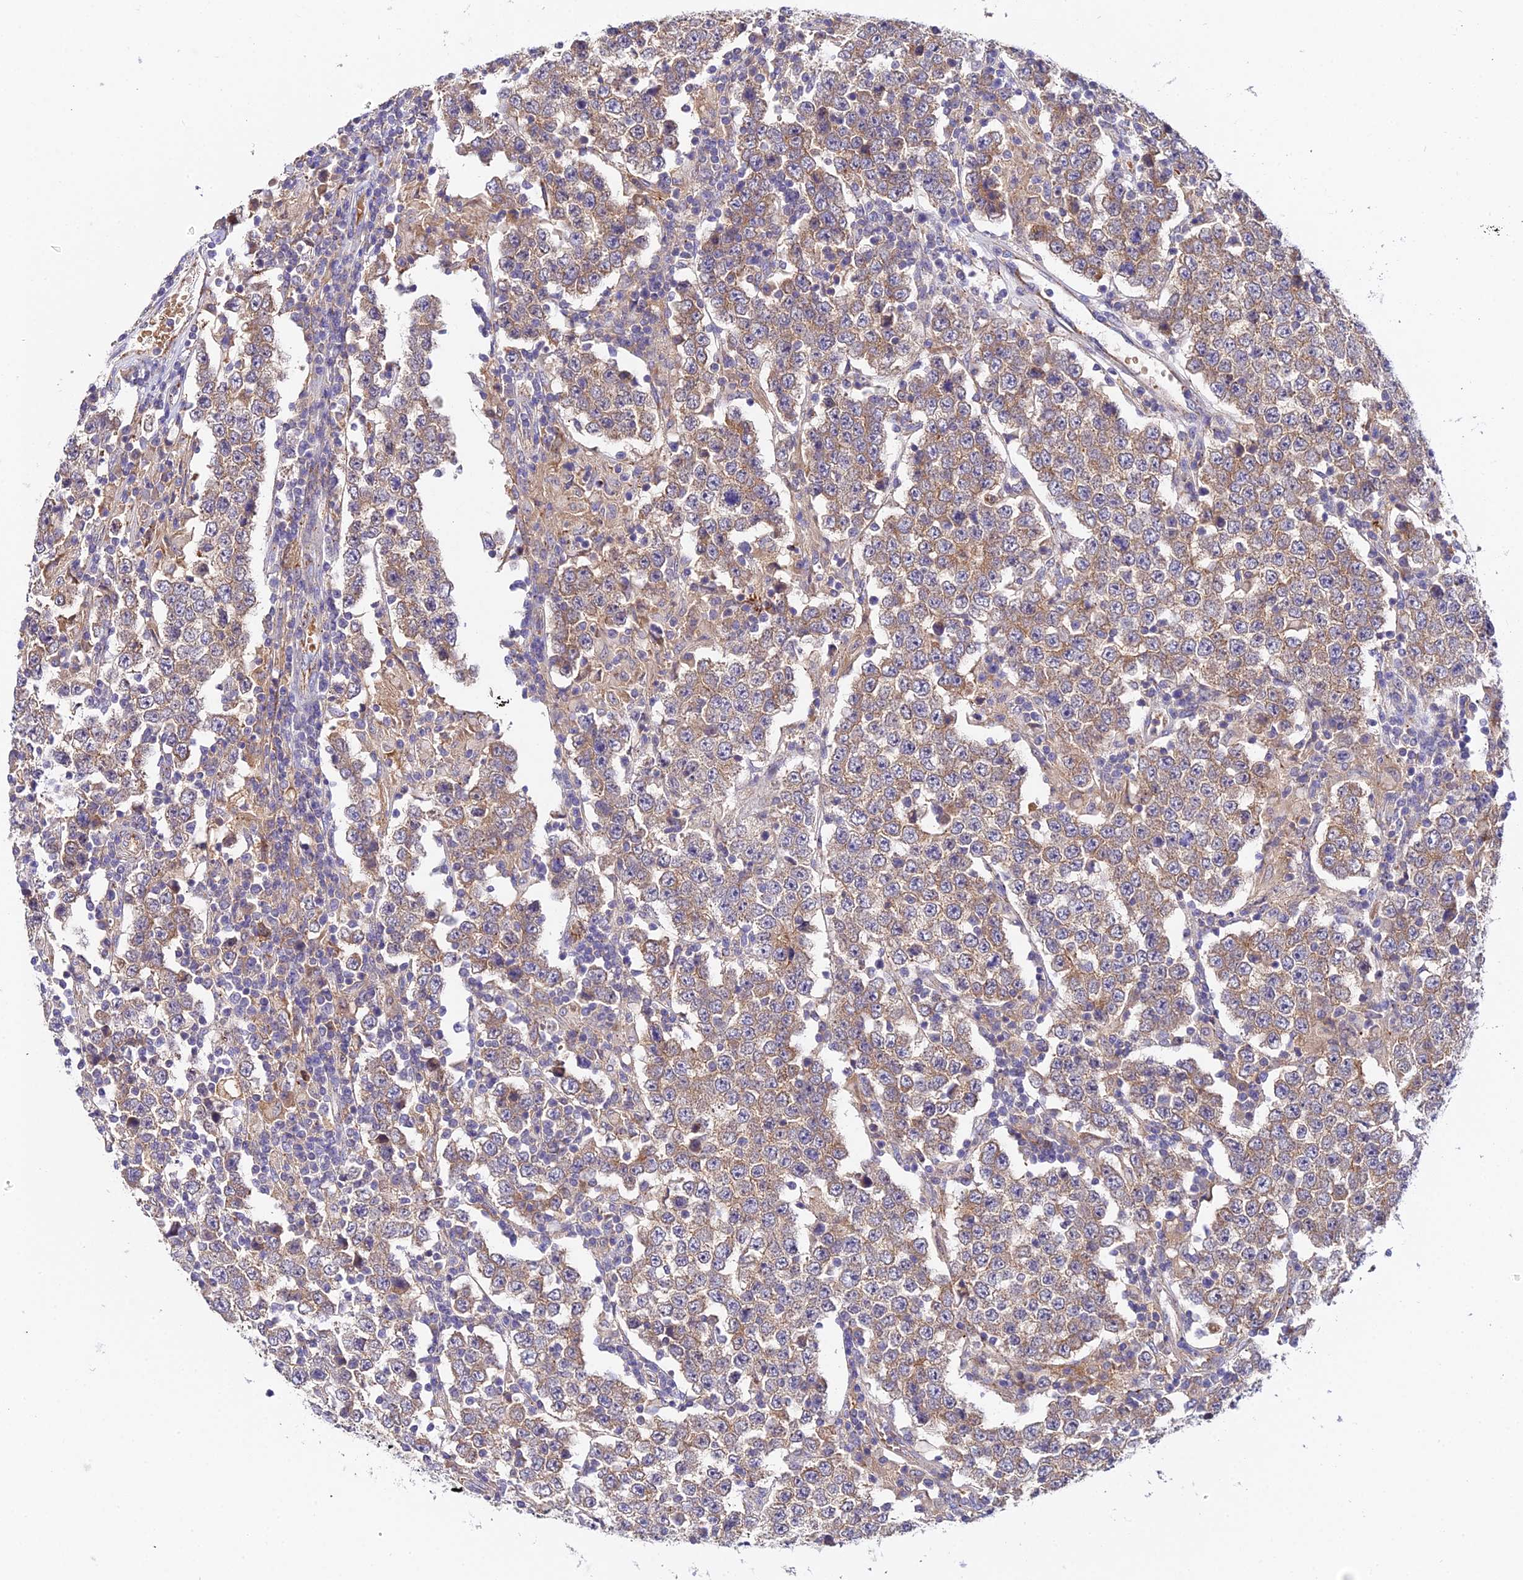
{"staining": {"intensity": "weak", "quantity": ">75%", "location": "cytoplasmic/membranous"}, "tissue": "testis cancer", "cell_type": "Tumor cells", "image_type": "cancer", "snomed": [{"axis": "morphology", "description": "Normal tissue, NOS"}, {"axis": "morphology", "description": "Urothelial carcinoma, High grade"}, {"axis": "morphology", "description": "Seminoma, NOS"}, {"axis": "morphology", "description": "Carcinoma, Embryonal, NOS"}, {"axis": "topography", "description": "Urinary bladder"}, {"axis": "topography", "description": "Testis"}], "caption": "Protein staining of urothelial carcinoma (high-grade) (testis) tissue displays weak cytoplasmic/membranous positivity in approximately >75% of tumor cells.", "gene": "ZBED8", "patient": {"sex": "male", "age": 41}}